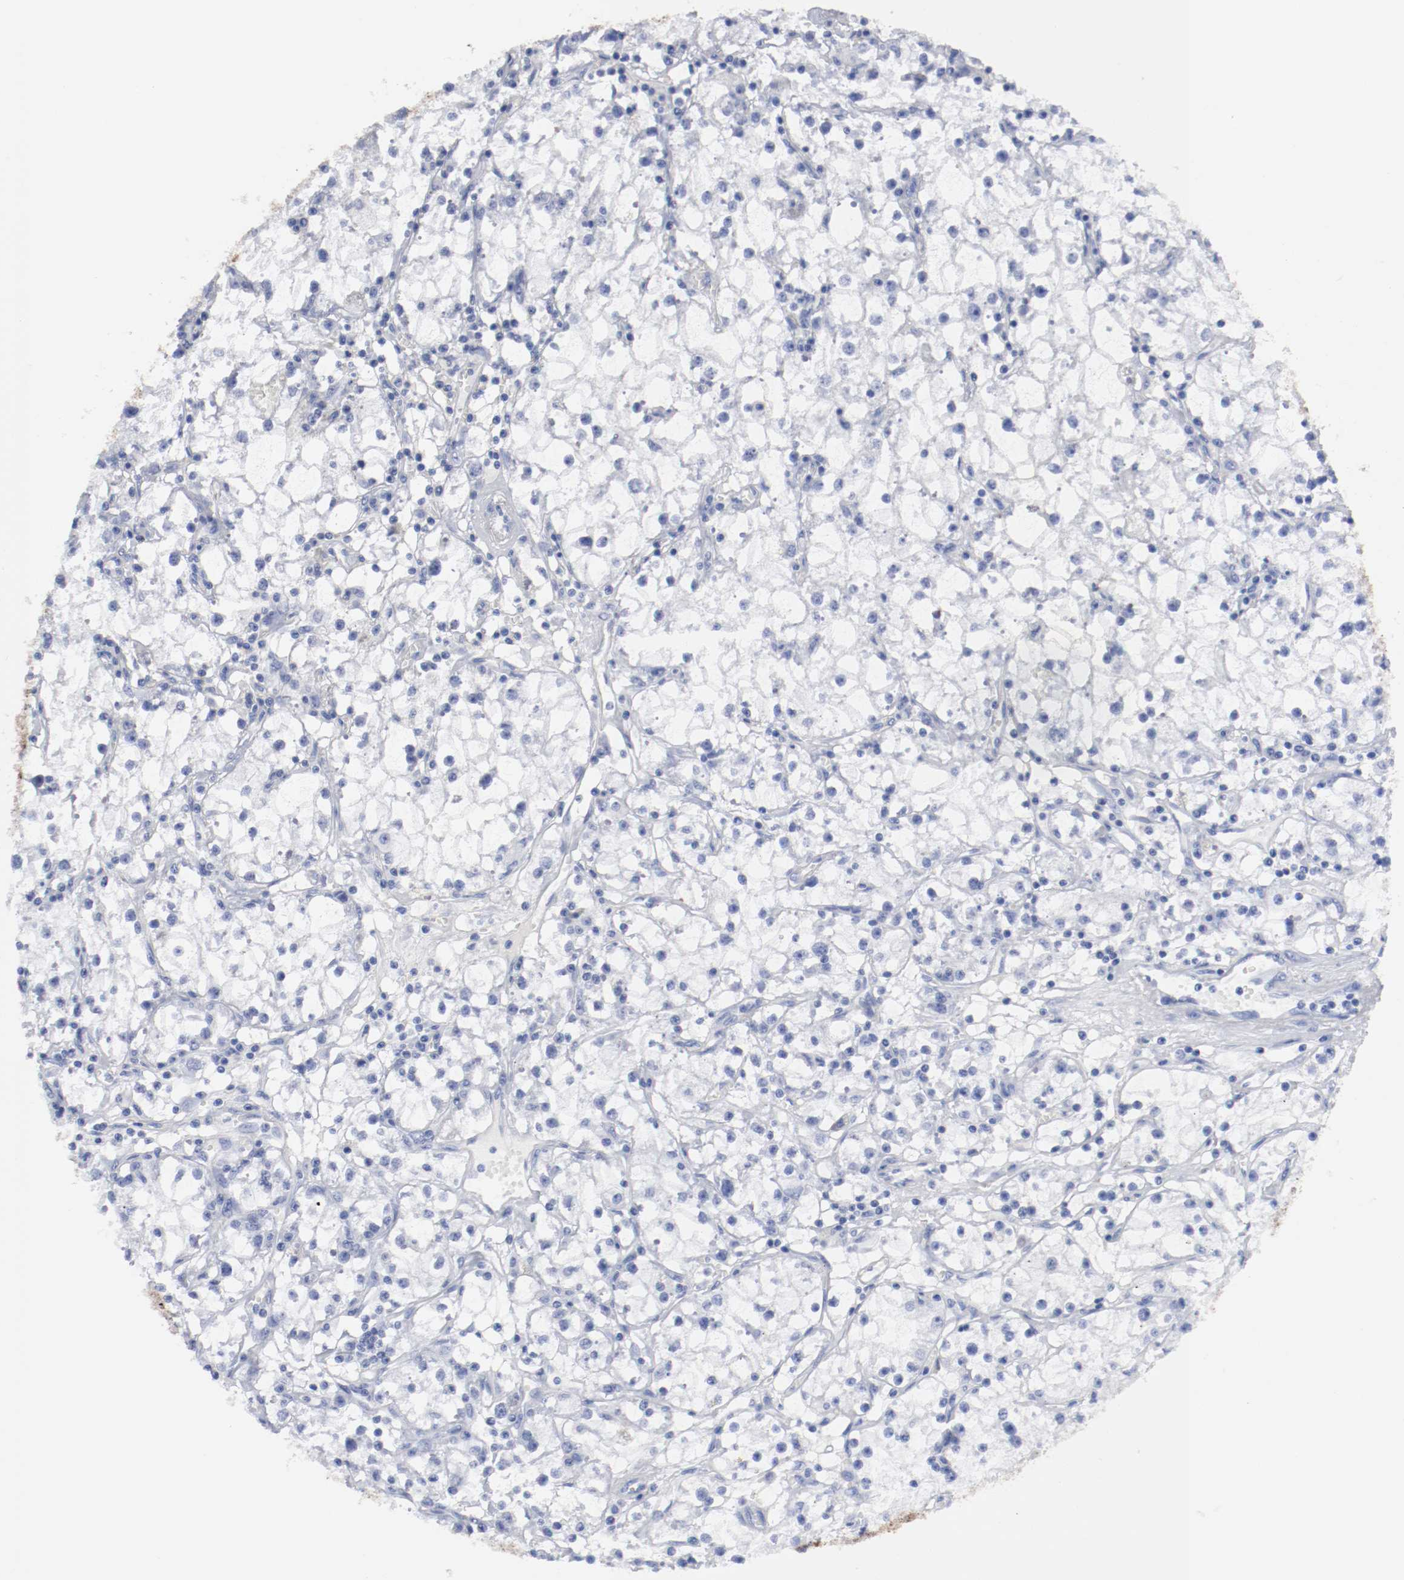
{"staining": {"intensity": "negative", "quantity": "none", "location": "none"}, "tissue": "renal cancer", "cell_type": "Tumor cells", "image_type": "cancer", "snomed": [{"axis": "morphology", "description": "Adenocarcinoma, NOS"}, {"axis": "topography", "description": "Kidney"}], "caption": "Renal adenocarcinoma was stained to show a protein in brown. There is no significant staining in tumor cells. (Stains: DAB immunohistochemistry (IHC) with hematoxylin counter stain, Microscopy: brightfield microscopy at high magnification).", "gene": "TSPAN6", "patient": {"sex": "male", "age": 56}}